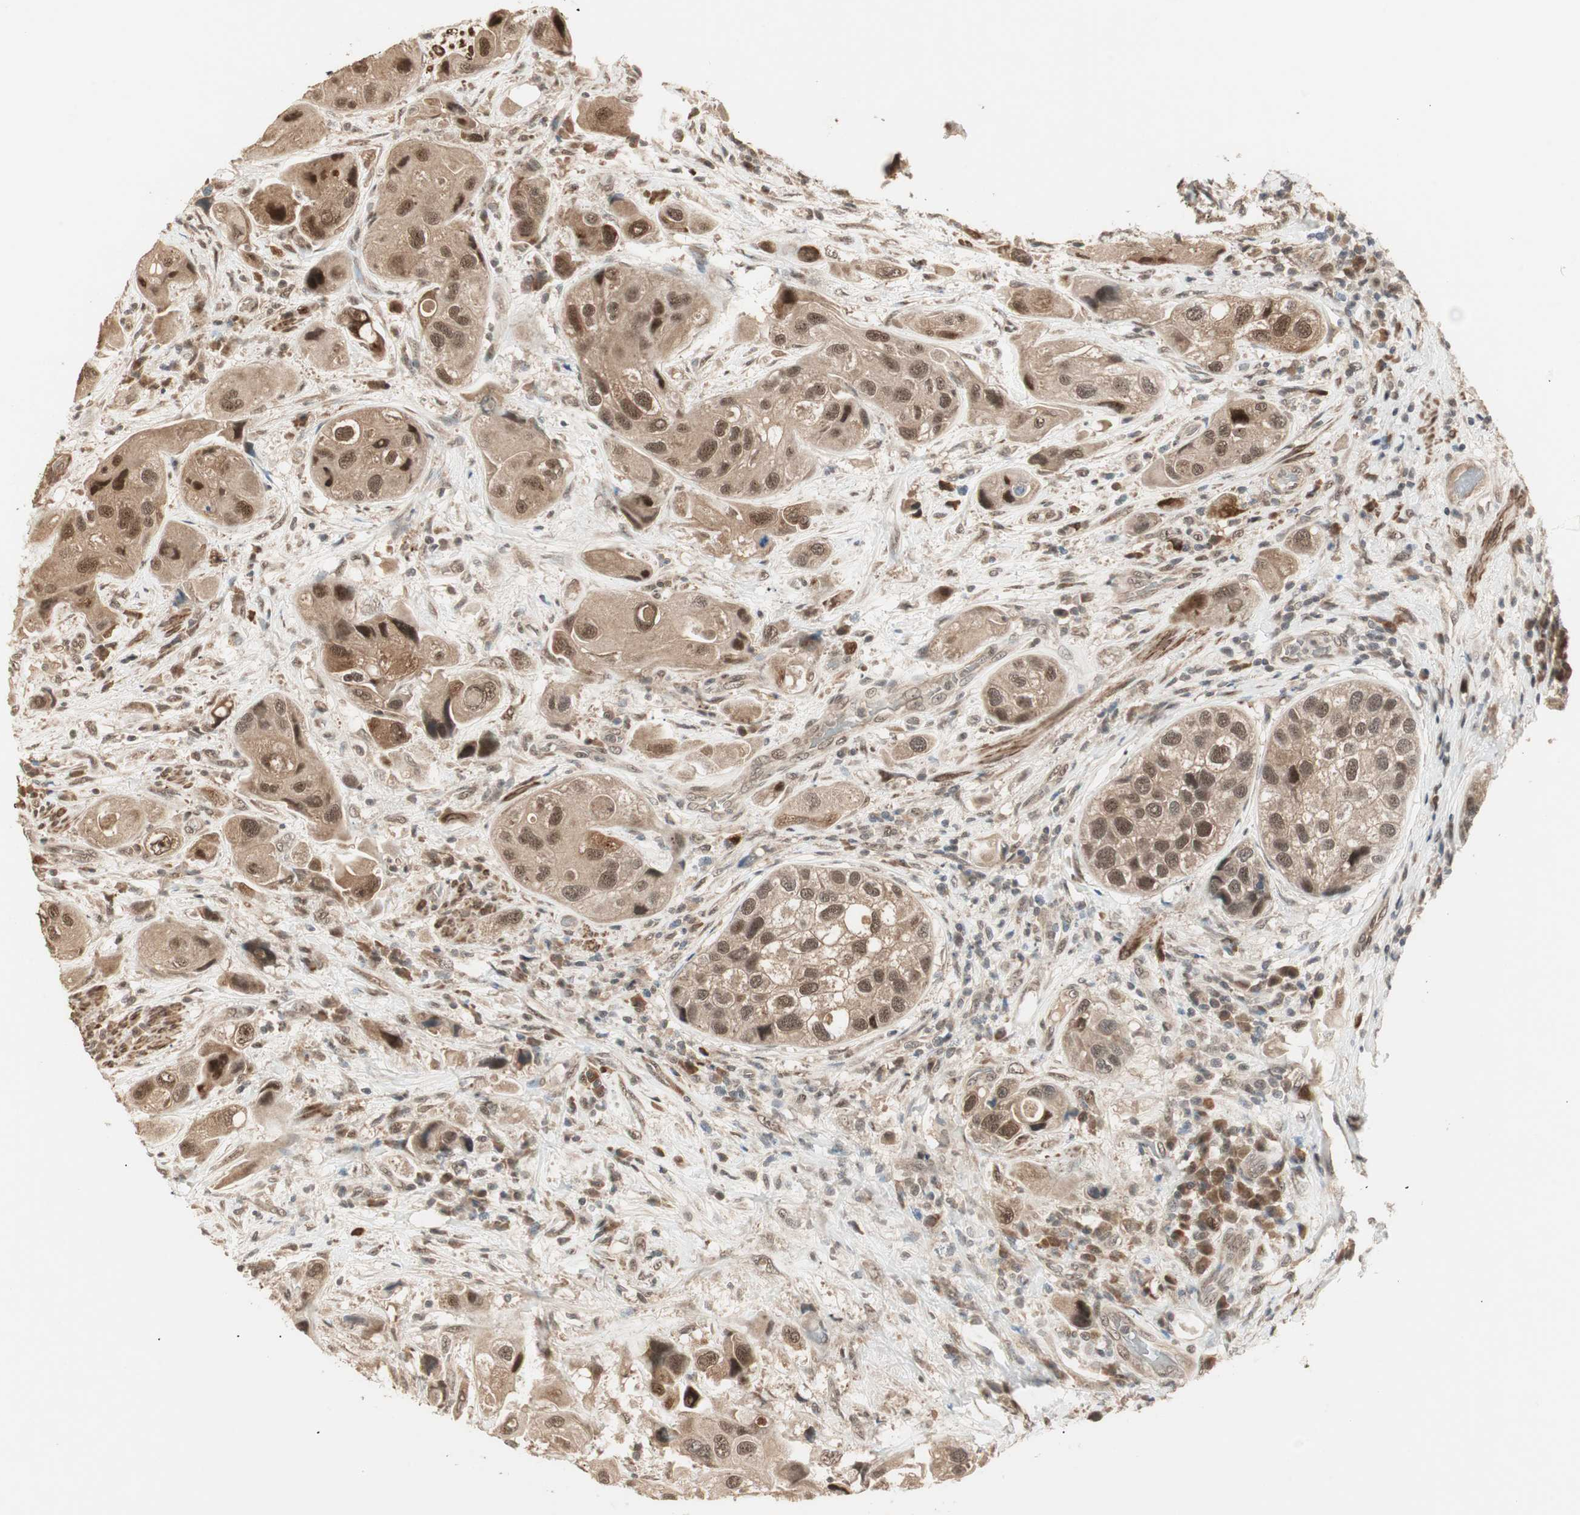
{"staining": {"intensity": "moderate", "quantity": ">75%", "location": "cytoplasmic/membranous,nuclear"}, "tissue": "urothelial cancer", "cell_type": "Tumor cells", "image_type": "cancer", "snomed": [{"axis": "morphology", "description": "Urothelial carcinoma, High grade"}, {"axis": "topography", "description": "Urinary bladder"}], "caption": "Immunohistochemical staining of human urothelial cancer exhibits moderate cytoplasmic/membranous and nuclear protein positivity in about >75% of tumor cells. Ihc stains the protein in brown and the nuclei are stained blue.", "gene": "ZSCAN31", "patient": {"sex": "female", "age": 64}}